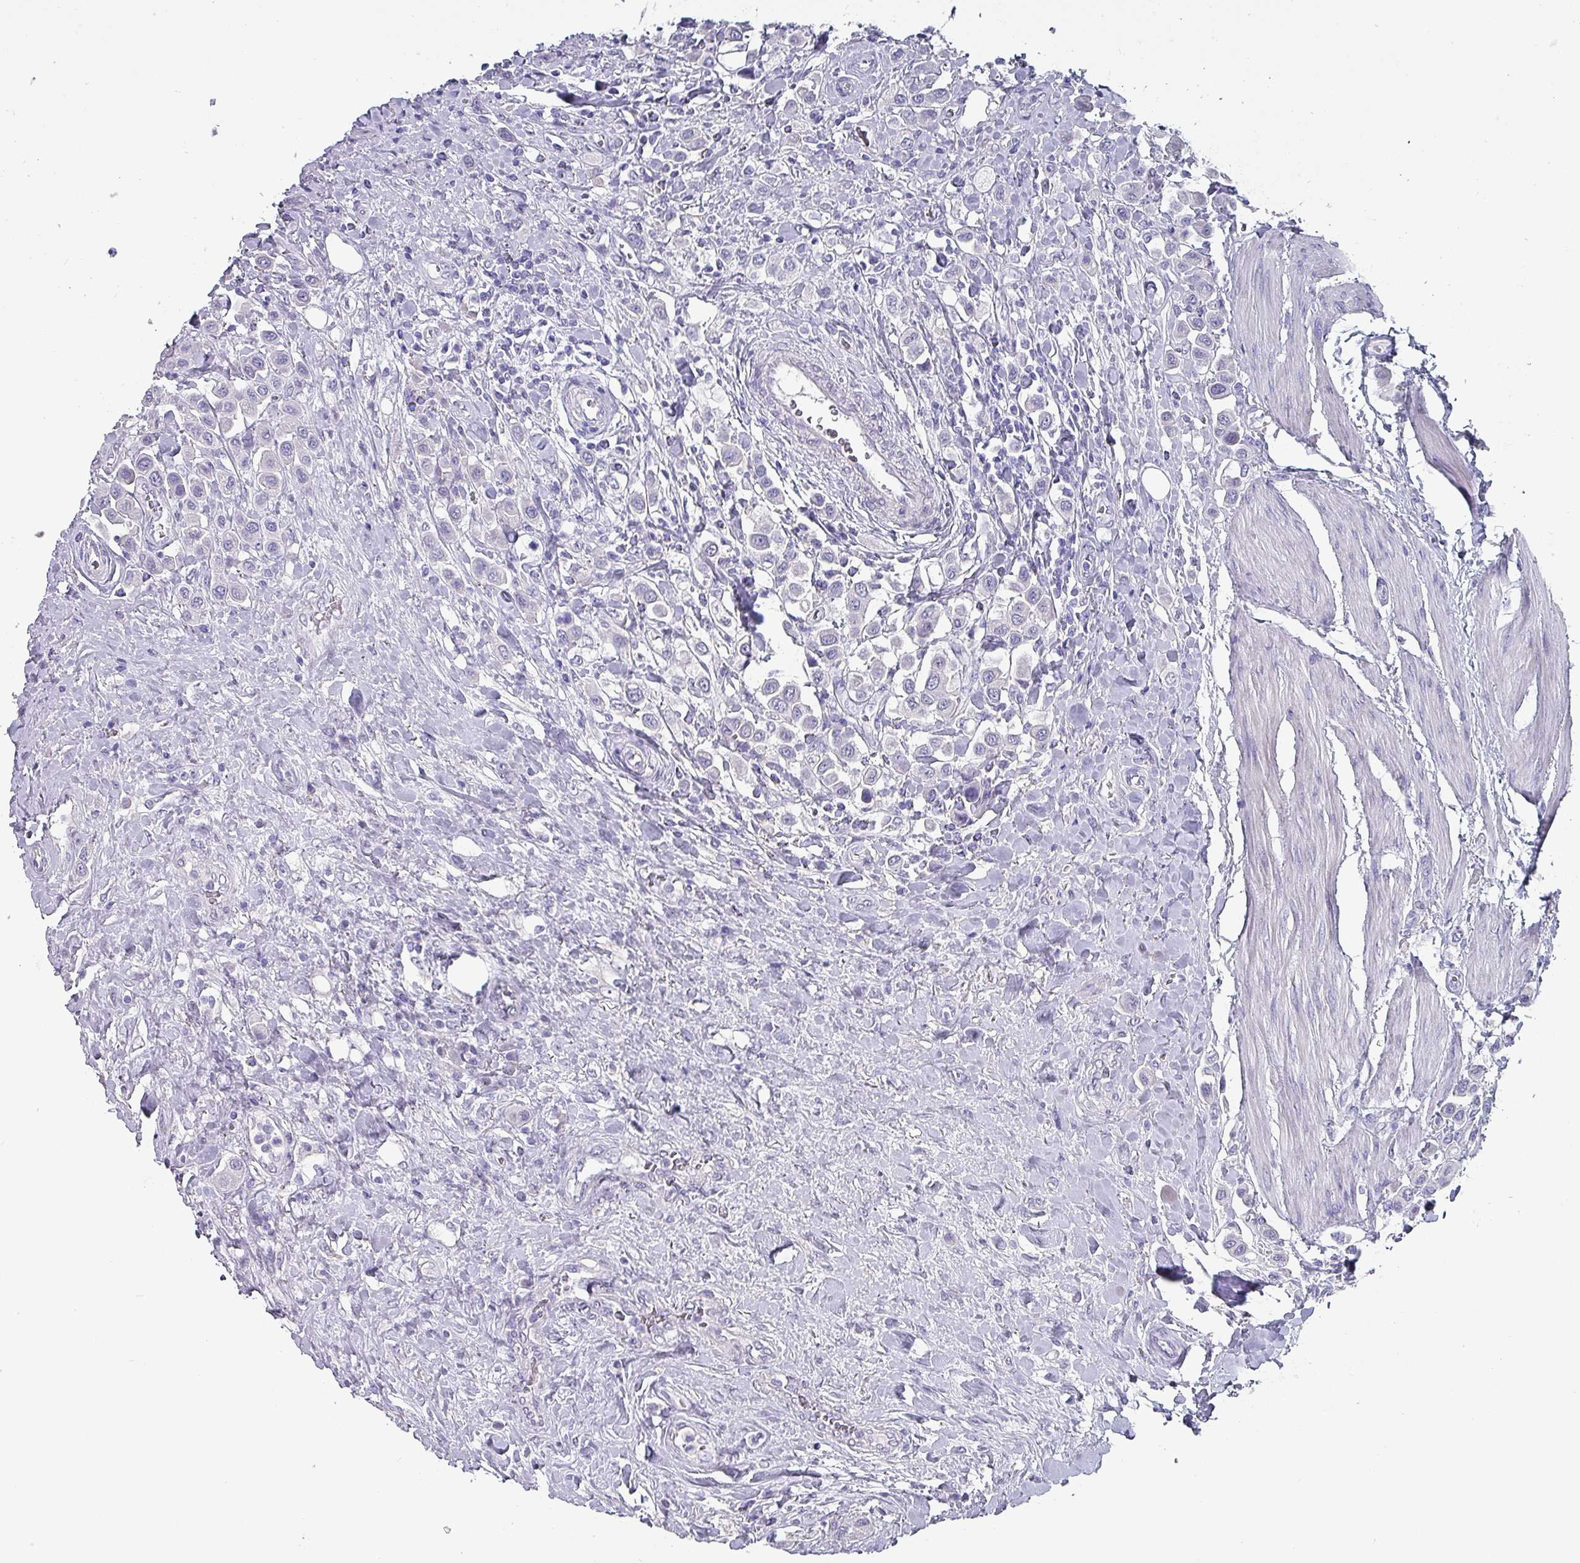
{"staining": {"intensity": "negative", "quantity": "none", "location": "none"}, "tissue": "urothelial cancer", "cell_type": "Tumor cells", "image_type": "cancer", "snomed": [{"axis": "morphology", "description": "Urothelial carcinoma, High grade"}, {"axis": "topography", "description": "Urinary bladder"}], "caption": "This is an IHC micrograph of urothelial carcinoma (high-grade). There is no expression in tumor cells.", "gene": "INS-IGF2", "patient": {"sex": "male", "age": 50}}